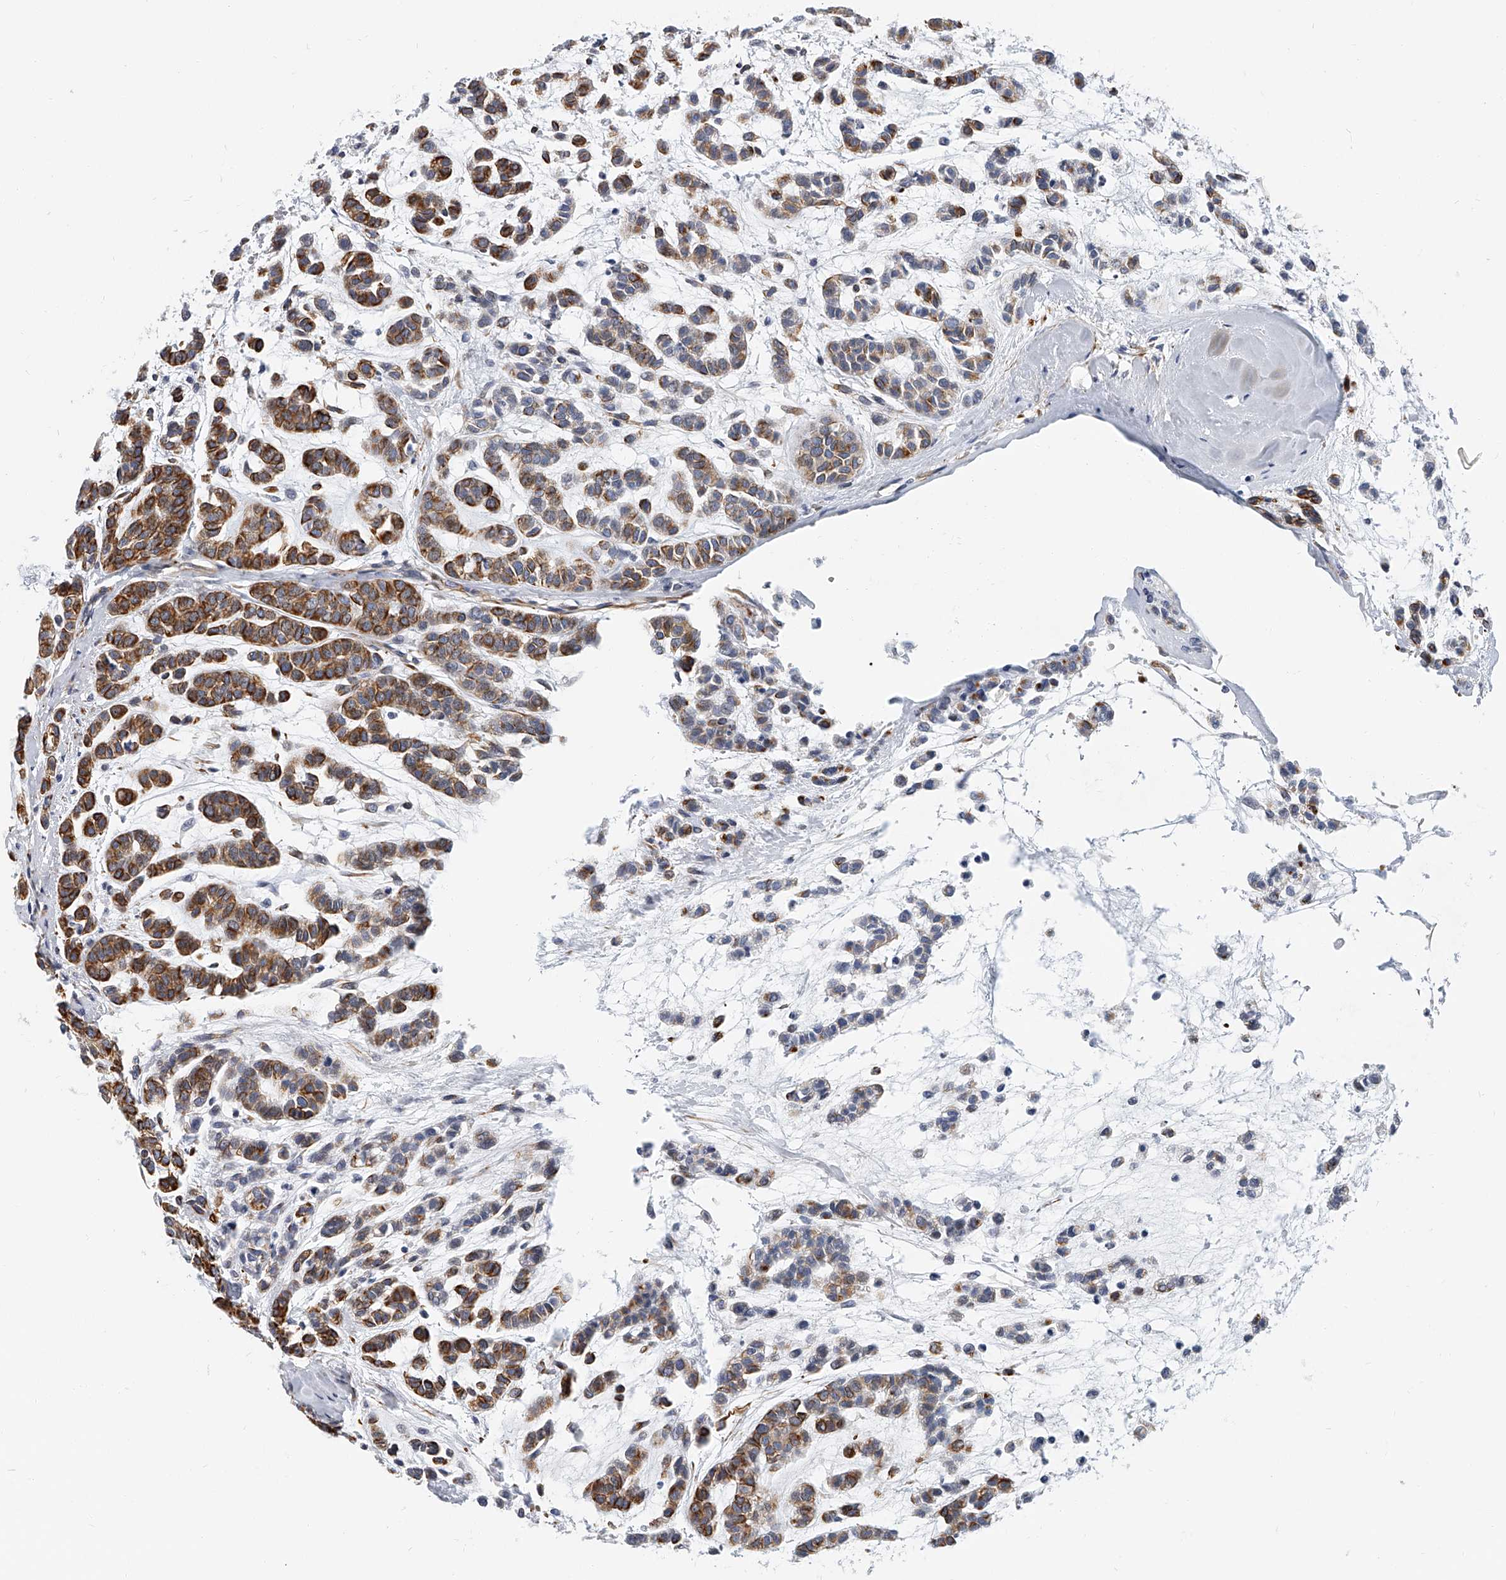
{"staining": {"intensity": "strong", "quantity": "25%-75%", "location": "cytoplasmic/membranous"}, "tissue": "head and neck cancer", "cell_type": "Tumor cells", "image_type": "cancer", "snomed": [{"axis": "morphology", "description": "Adenocarcinoma, NOS"}, {"axis": "morphology", "description": "Adenoma, NOS"}, {"axis": "topography", "description": "Head-Neck"}], "caption": "A high amount of strong cytoplasmic/membranous staining is present in about 25%-75% of tumor cells in head and neck cancer (adenocarcinoma) tissue.", "gene": "KIRREL1", "patient": {"sex": "female", "age": 55}}